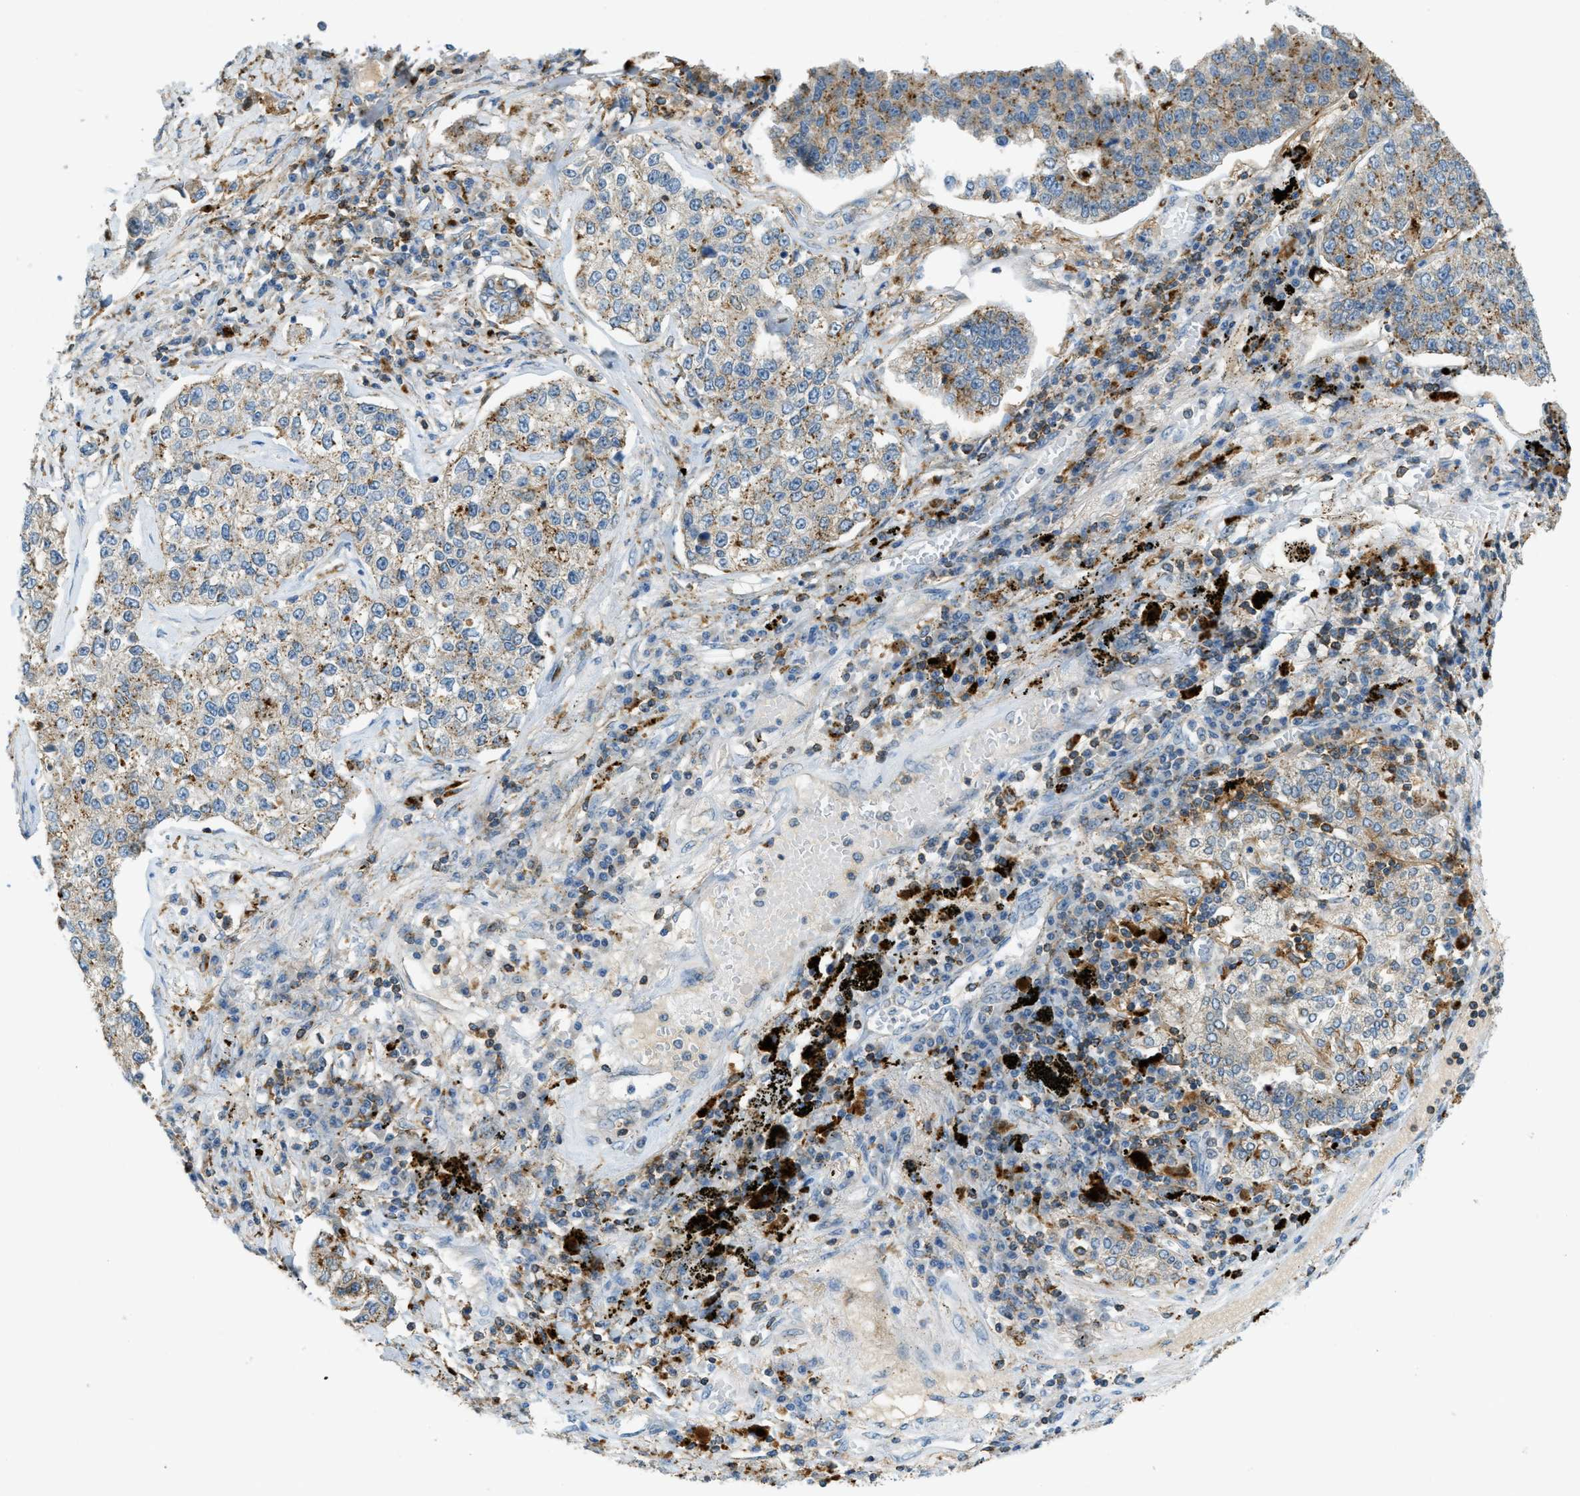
{"staining": {"intensity": "moderate", "quantity": "25%-75%", "location": "cytoplasmic/membranous"}, "tissue": "lung cancer", "cell_type": "Tumor cells", "image_type": "cancer", "snomed": [{"axis": "morphology", "description": "Adenocarcinoma, NOS"}, {"axis": "topography", "description": "Lung"}], "caption": "Lung adenocarcinoma stained with DAB (3,3'-diaminobenzidine) IHC shows medium levels of moderate cytoplasmic/membranous staining in about 25%-75% of tumor cells.", "gene": "PLBD2", "patient": {"sex": "male", "age": 49}}